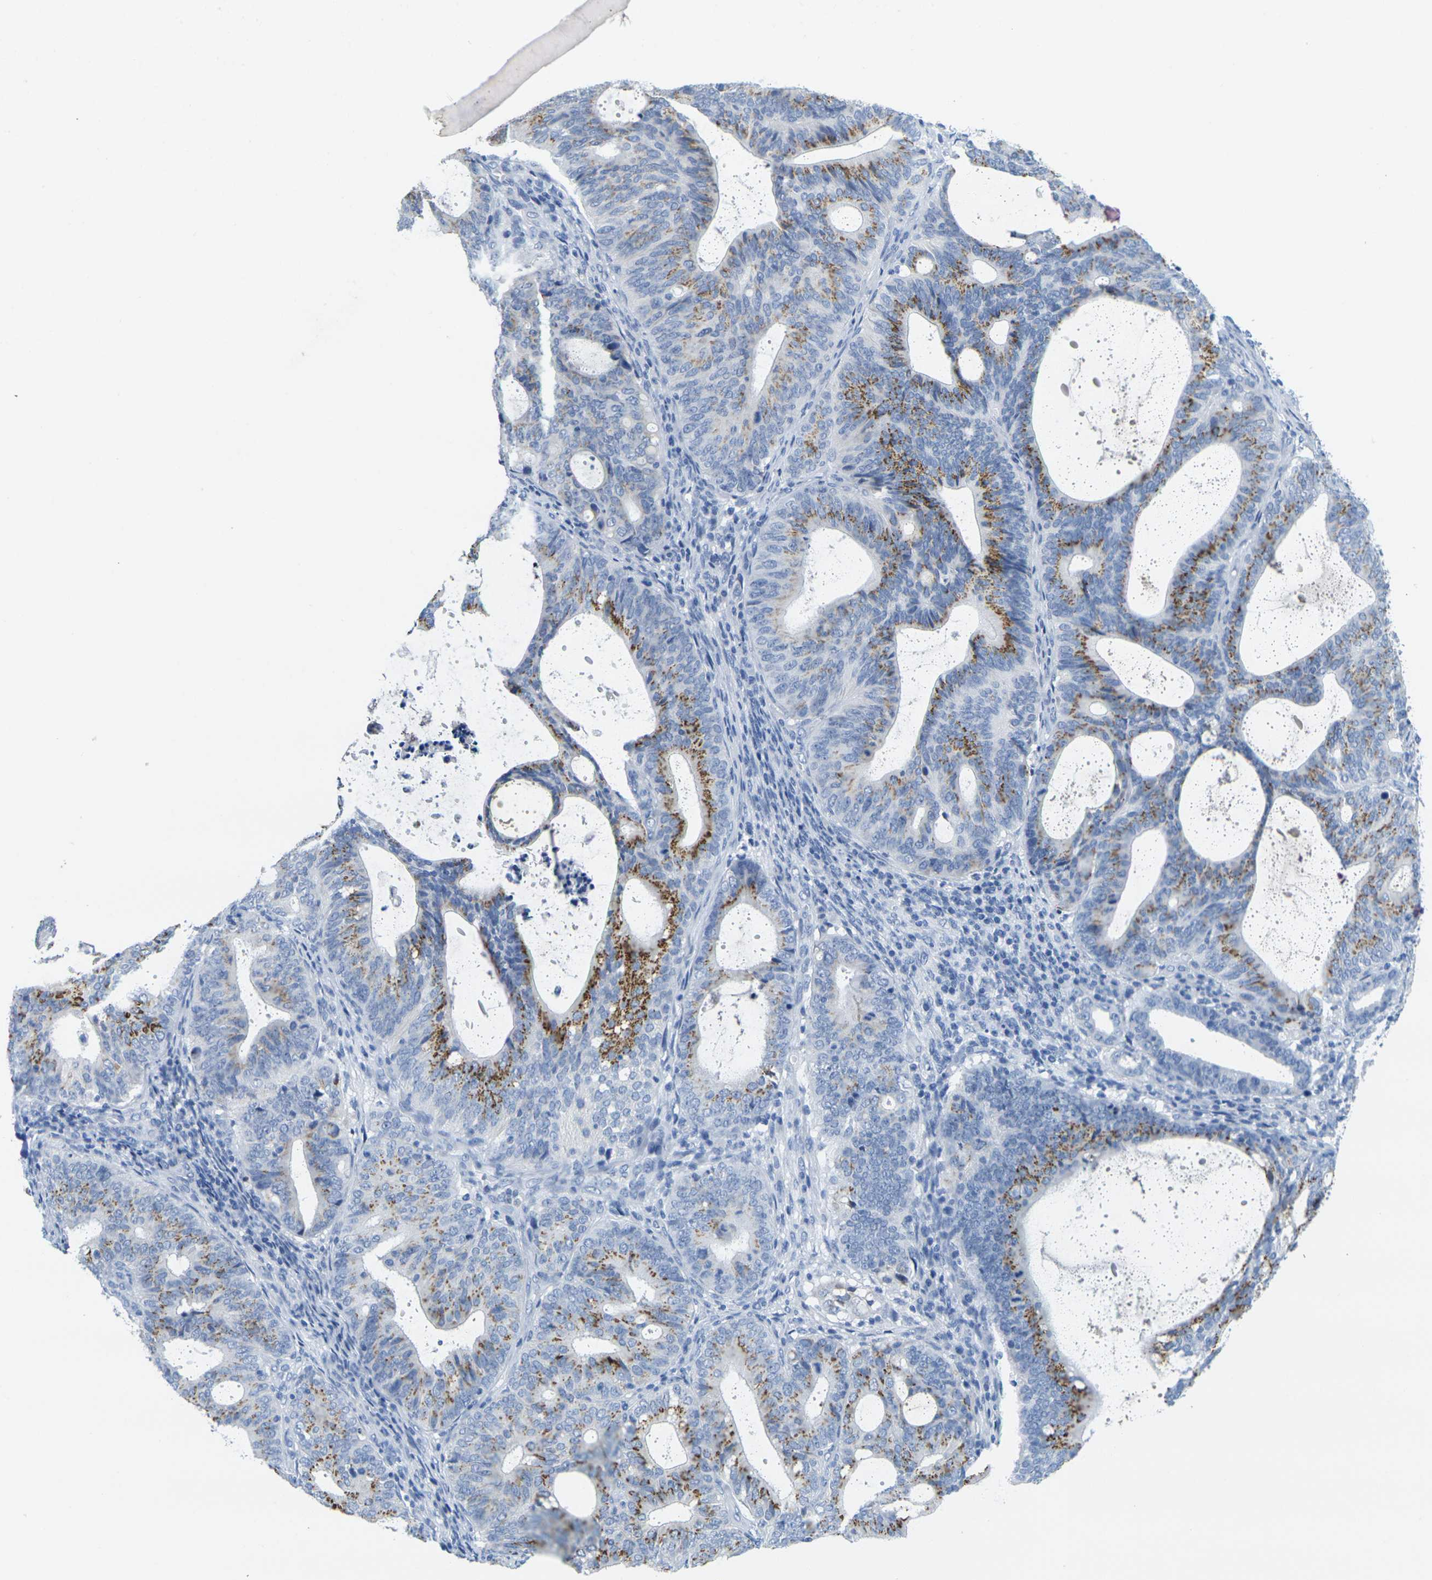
{"staining": {"intensity": "moderate", "quantity": "25%-75%", "location": "cytoplasmic/membranous"}, "tissue": "endometrial cancer", "cell_type": "Tumor cells", "image_type": "cancer", "snomed": [{"axis": "morphology", "description": "Adenocarcinoma, NOS"}, {"axis": "topography", "description": "Uterus"}], "caption": "Protein staining shows moderate cytoplasmic/membranous positivity in approximately 25%-75% of tumor cells in endometrial adenocarcinoma.", "gene": "FAM3D", "patient": {"sex": "female", "age": 83}}